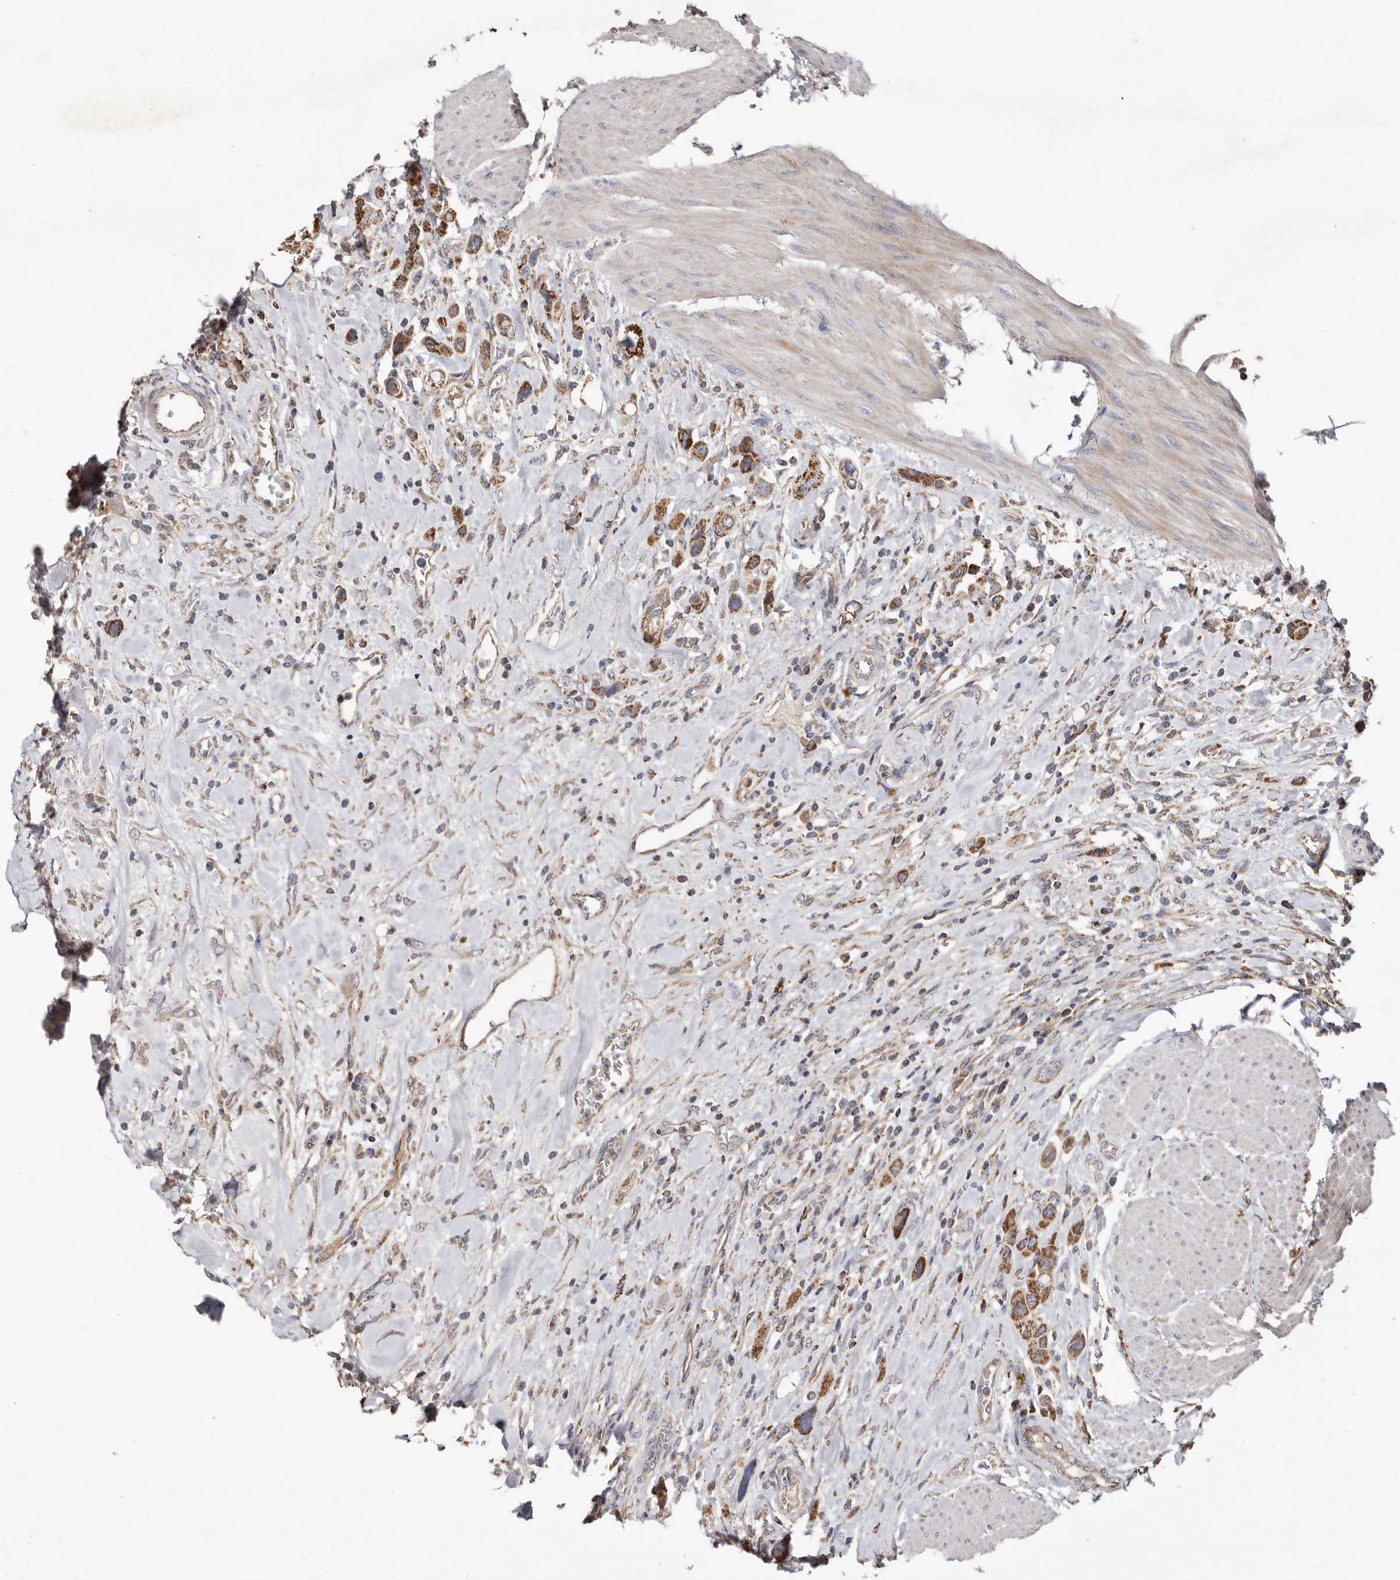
{"staining": {"intensity": "strong", "quantity": ">75%", "location": "cytoplasmic/membranous"}, "tissue": "urothelial cancer", "cell_type": "Tumor cells", "image_type": "cancer", "snomed": [{"axis": "morphology", "description": "Urothelial carcinoma, High grade"}, {"axis": "topography", "description": "Urinary bladder"}], "caption": "Immunohistochemical staining of human urothelial cancer reveals strong cytoplasmic/membranous protein staining in about >75% of tumor cells.", "gene": "KIF26B", "patient": {"sex": "male", "age": 50}}